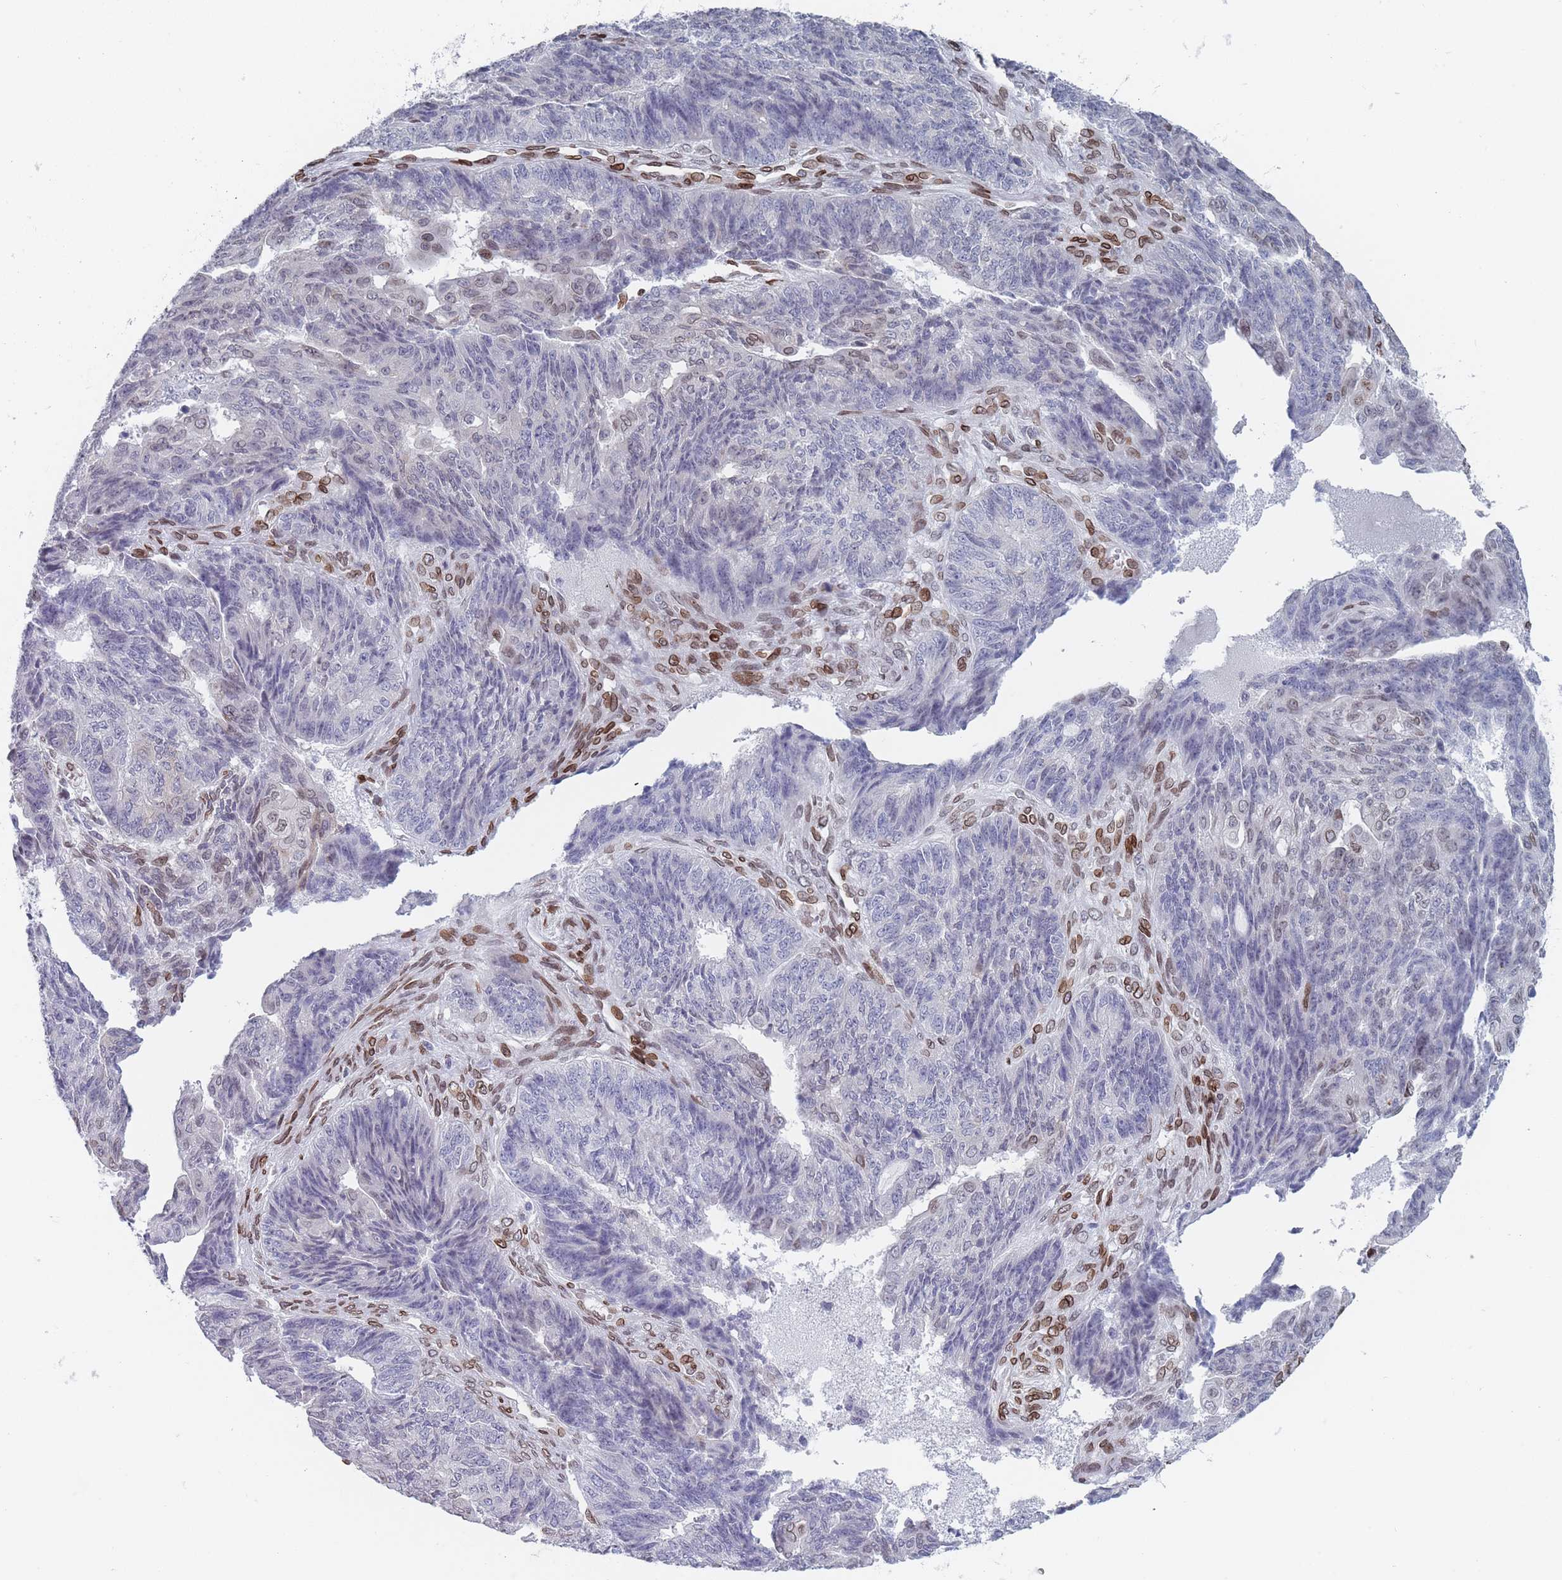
{"staining": {"intensity": "negative", "quantity": "none", "location": "none"}, "tissue": "endometrial cancer", "cell_type": "Tumor cells", "image_type": "cancer", "snomed": [{"axis": "morphology", "description": "Adenocarcinoma, NOS"}, {"axis": "topography", "description": "Endometrium"}], "caption": "Immunohistochemical staining of adenocarcinoma (endometrial) displays no significant staining in tumor cells.", "gene": "ZBTB1", "patient": {"sex": "female", "age": 32}}